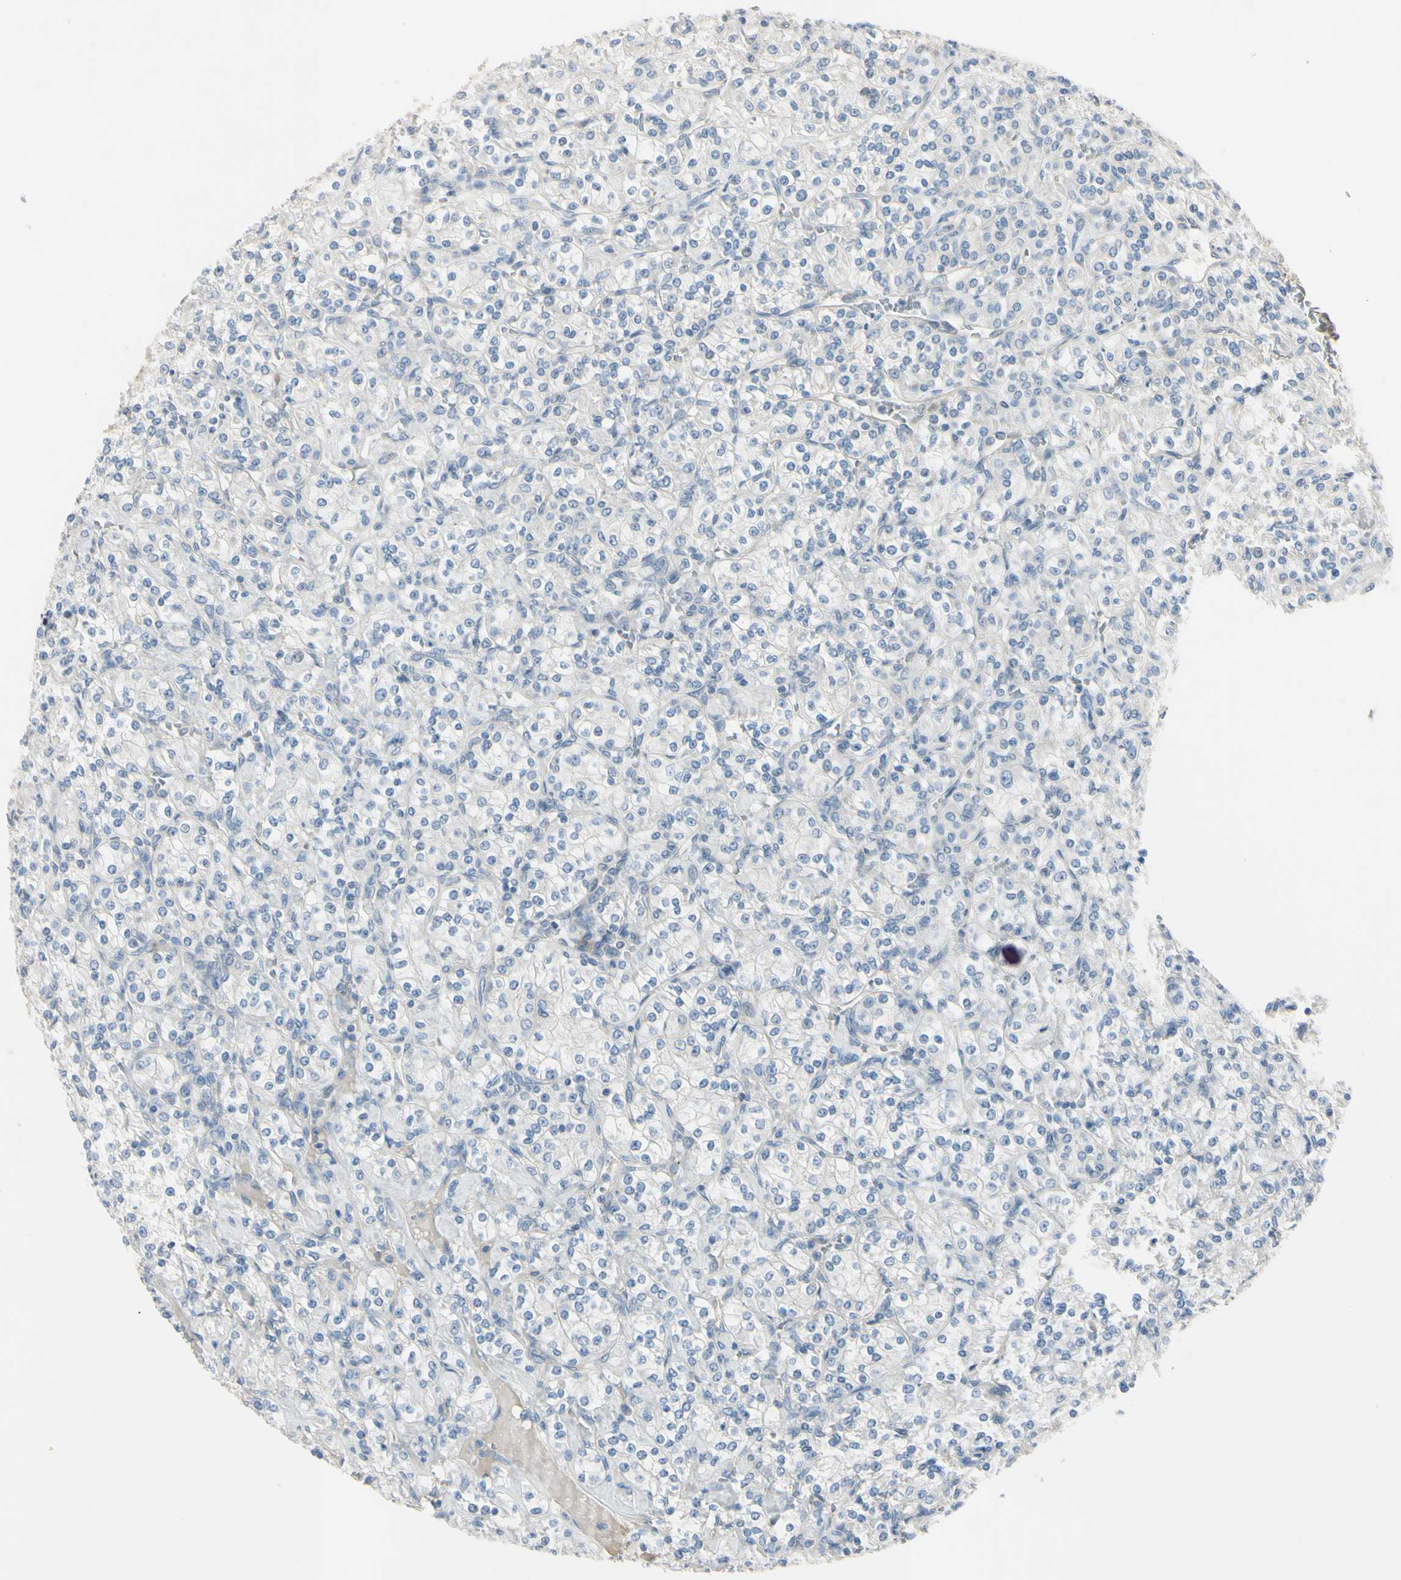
{"staining": {"intensity": "negative", "quantity": "none", "location": "none"}, "tissue": "renal cancer", "cell_type": "Tumor cells", "image_type": "cancer", "snomed": [{"axis": "morphology", "description": "Adenocarcinoma, NOS"}, {"axis": "topography", "description": "Kidney"}], "caption": "Human adenocarcinoma (renal) stained for a protein using immunohistochemistry (IHC) reveals no expression in tumor cells.", "gene": "AATK", "patient": {"sex": "male", "age": 77}}